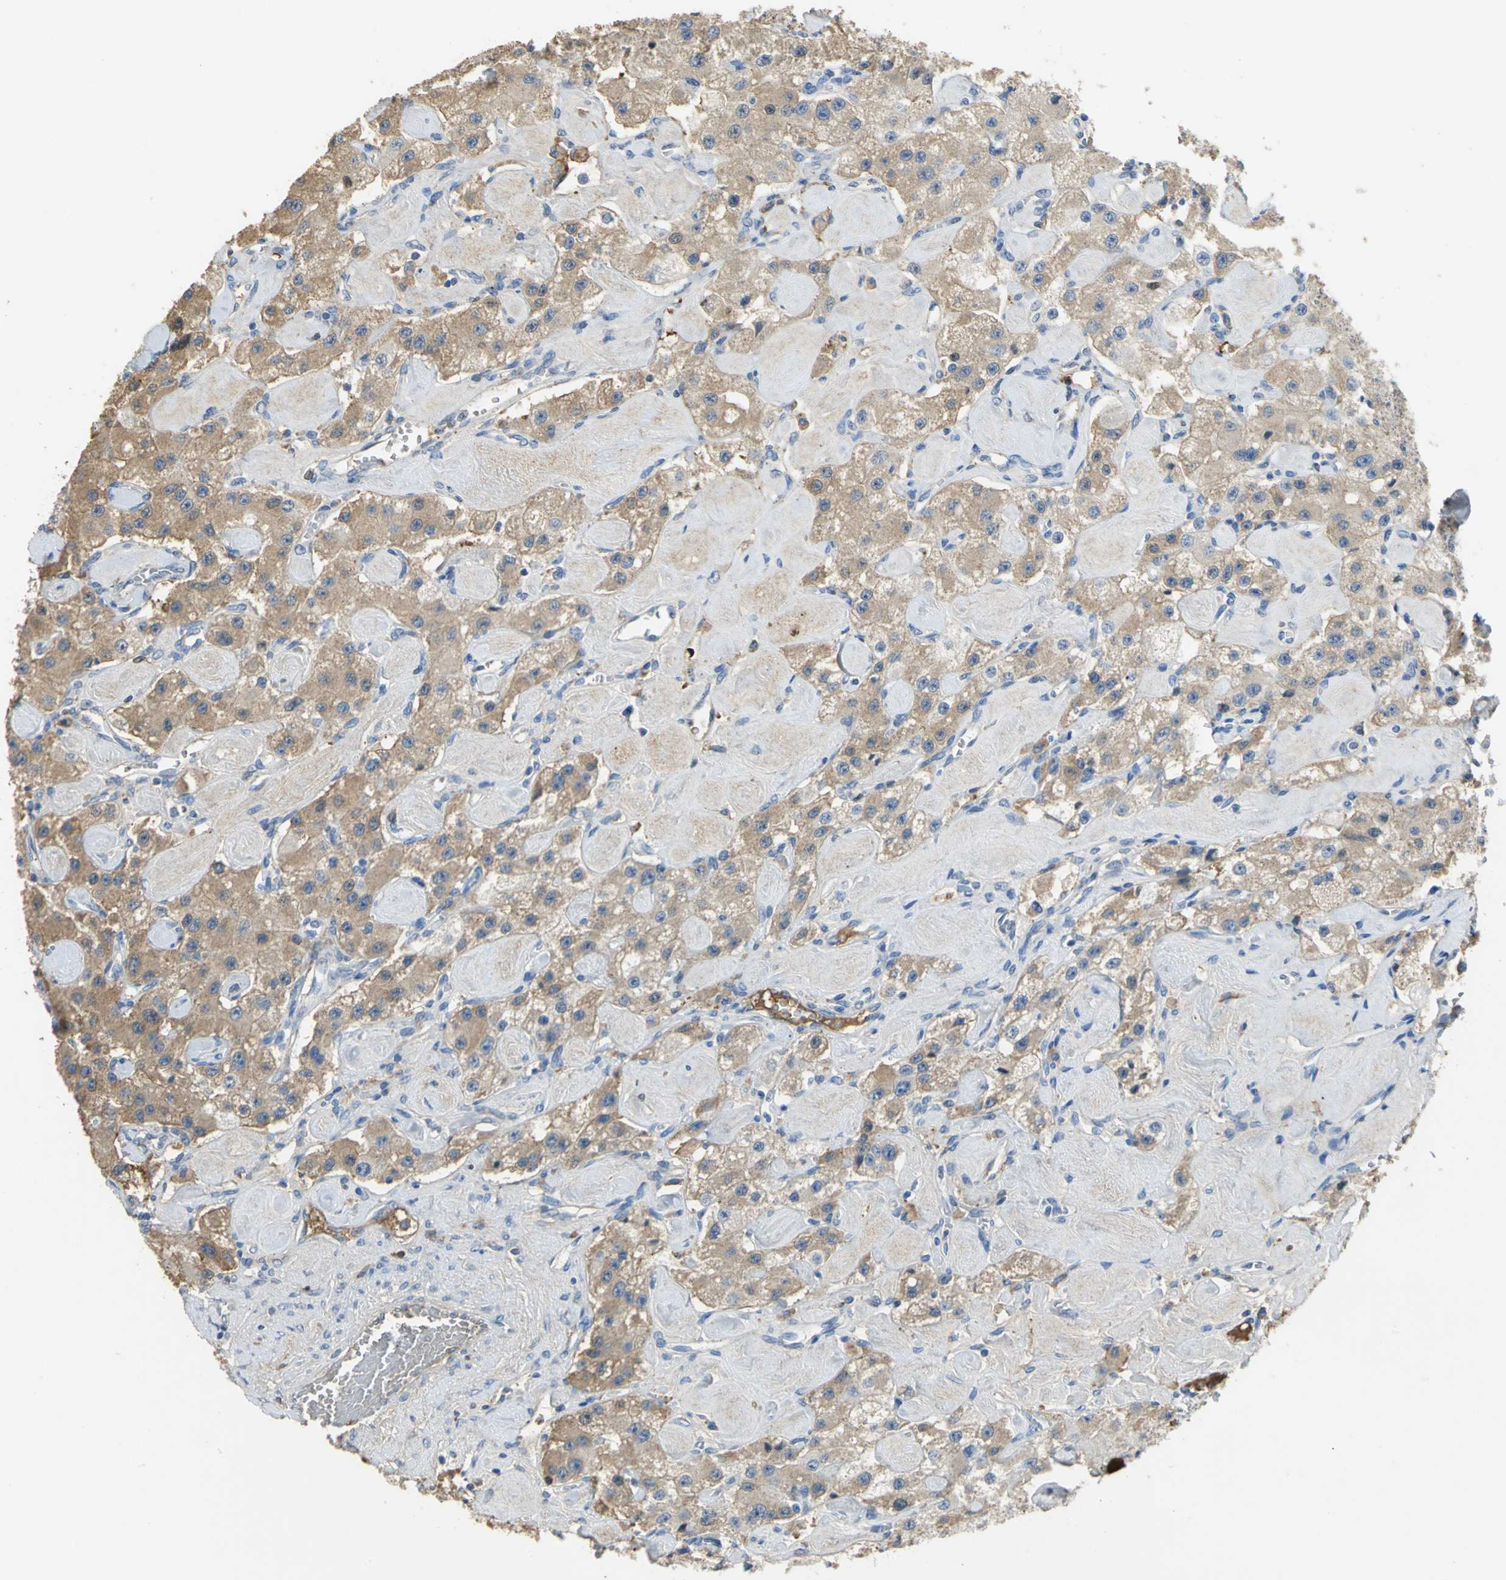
{"staining": {"intensity": "moderate", "quantity": ">75%", "location": "cytoplasmic/membranous"}, "tissue": "carcinoid", "cell_type": "Tumor cells", "image_type": "cancer", "snomed": [{"axis": "morphology", "description": "Carcinoid, malignant, NOS"}, {"axis": "topography", "description": "Pancreas"}], "caption": "Immunohistochemical staining of human carcinoid demonstrates medium levels of moderate cytoplasmic/membranous staining in about >75% of tumor cells.", "gene": "GYG2", "patient": {"sex": "male", "age": 41}}